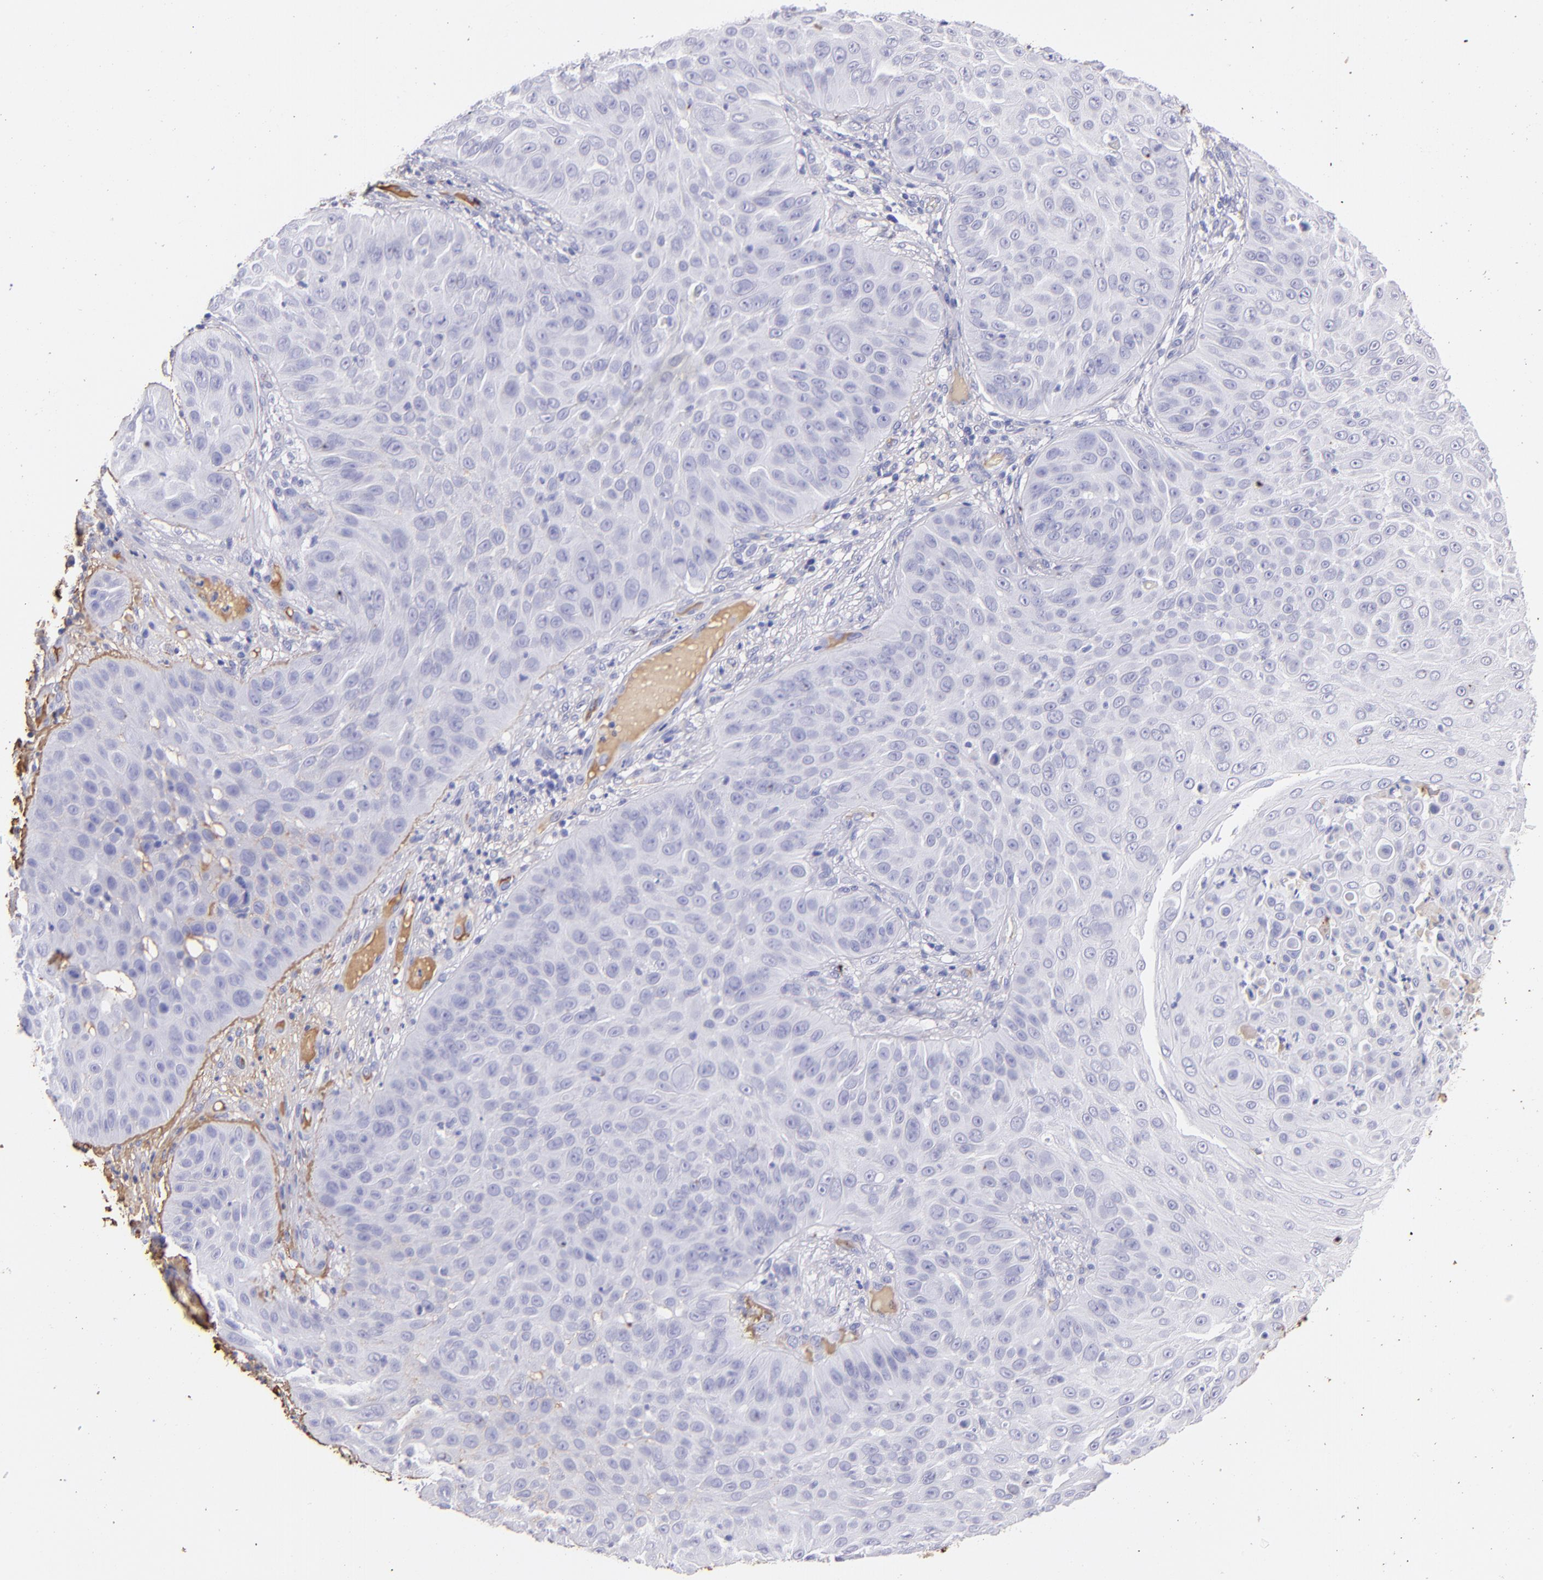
{"staining": {"intensity": "negative", "quantity": "none", "location": "none"}, "tissue": "skin cancer", "cell_type": "Tumor cells", "image_type": "cancer", "snomed": [{"axis": "morphology", "description": "Squamous cell carcinoma, NOS"}, {"axis": "topography", "description": "Skin"}], "caption": "Tumor cells are negative for brown protein staining in skin squamous cell carcinoma.", "gene": "FGB", "patient": {"sex": "male", "age": 82}}